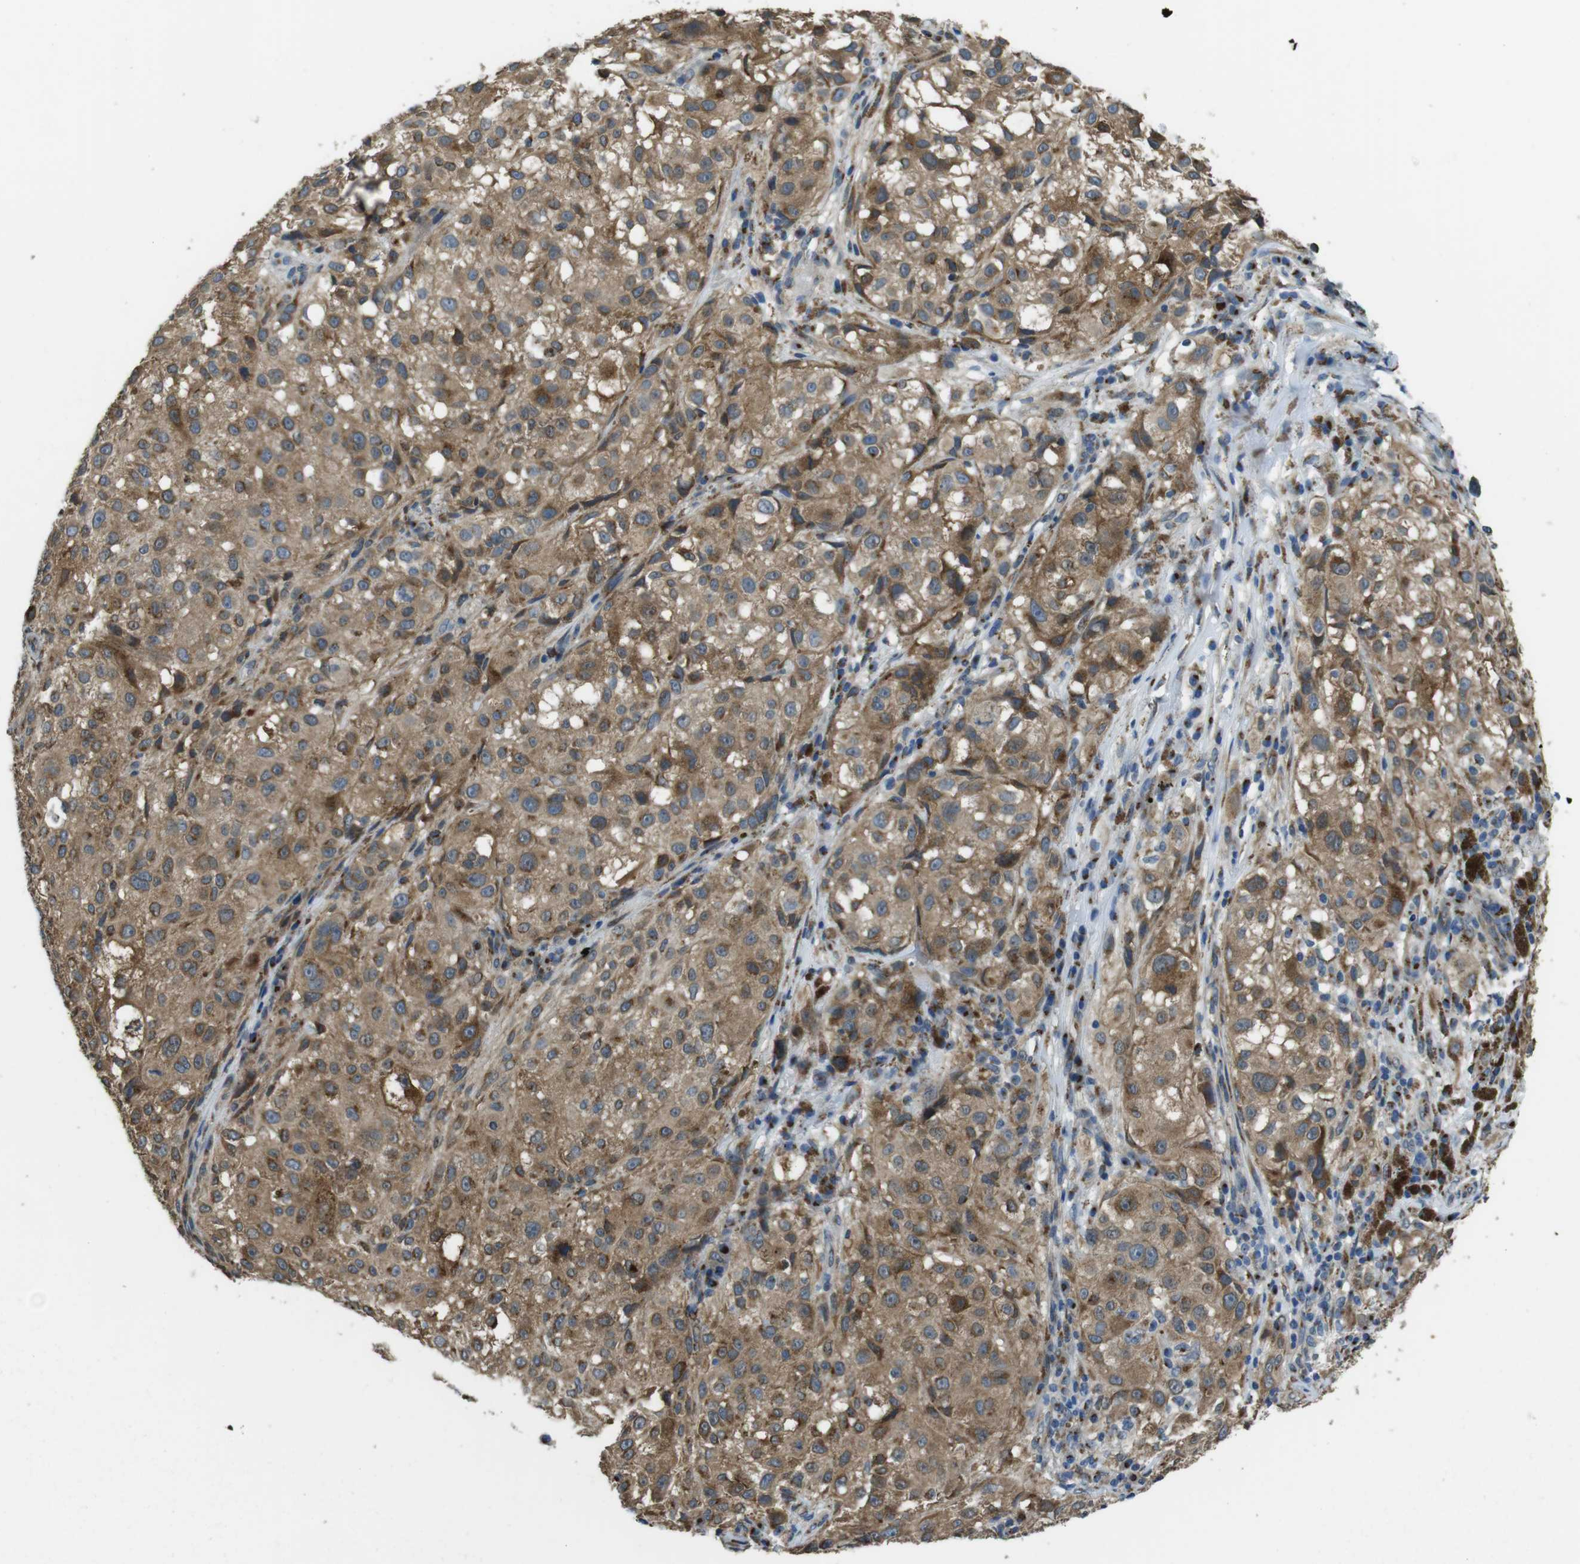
{"staining": {"intensity": "moderate", "quantity": ">75%", "location": "cytoplasmic/membranous"}, "tissue": "melanoma", "cell_type": "Tumor cells", "image_type": "cancer", "snomed": [{"axis": "morphology", "description": "Necrosis, NOS"}, {"axis": "morphology", "description": "Malignant melanoma, NOS"}, {"axis": "topography", "description": "Skin"}], "caption": "The image reveals staining of melanoma, revealing moderate cytoplasmic/membranous protein positivity (brown color) within tumor cells.", "gene": "RAB6A", "patient": {"sex": "female", "age": 87}}